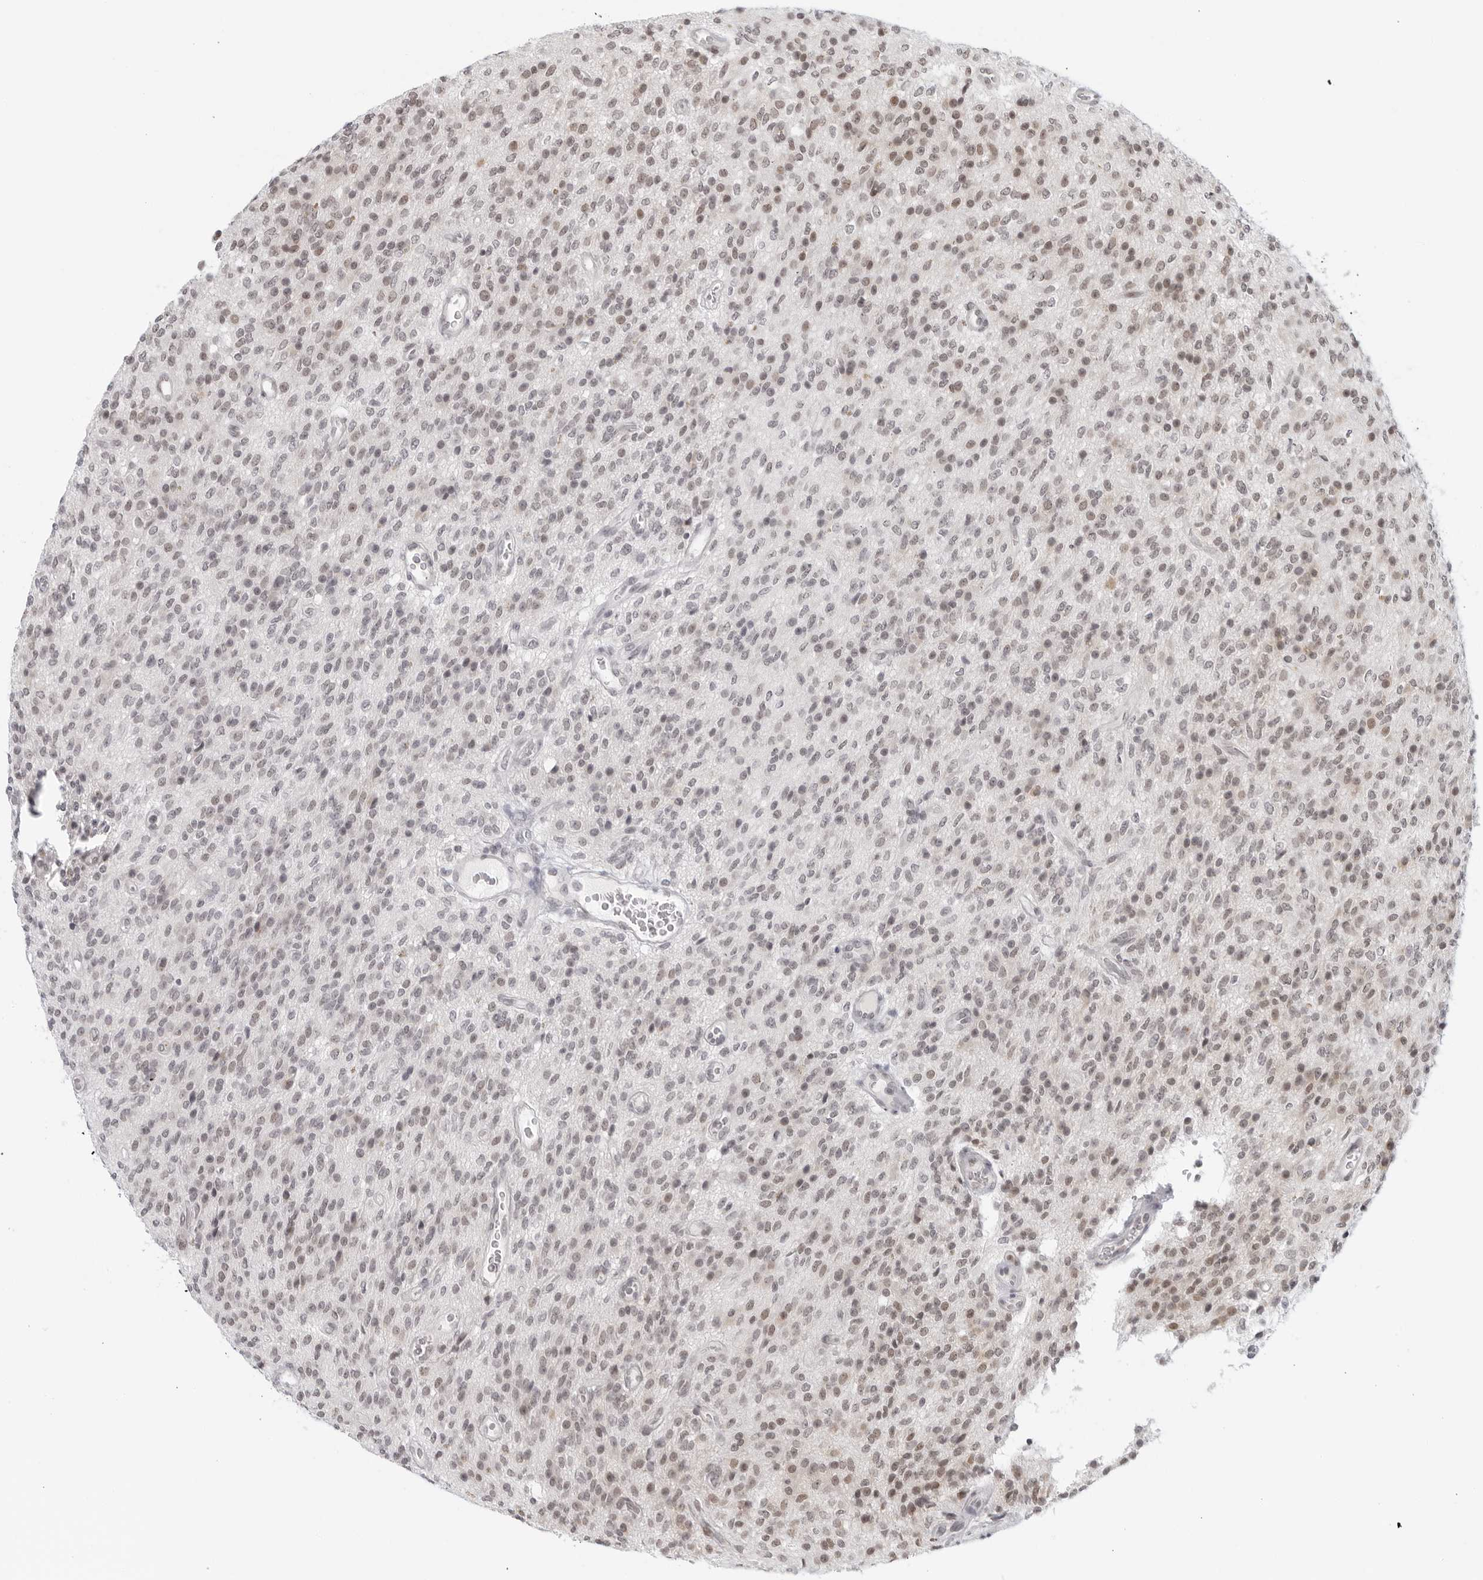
{"staining": {"intensity": "negative", "quantity": "none", "location": "none"}, "tissue": "glioma", "cell_type": "Tumor cells", "image_type": "cancer", "snomed": [{"axis": "morphology", "description": "Glioma, malignant, High grade"}, {"axis": "topography", "description": "Brain"}], "caption": "This histopathology image is of malignant glioma (high-grade) stained with IHC to label a protein in brown with the nuclei are counter-stained blue. There is no expression in tumor cells.", "gene": "RAB11FIP3", "patient": {"sex": "male", "age": 34}}